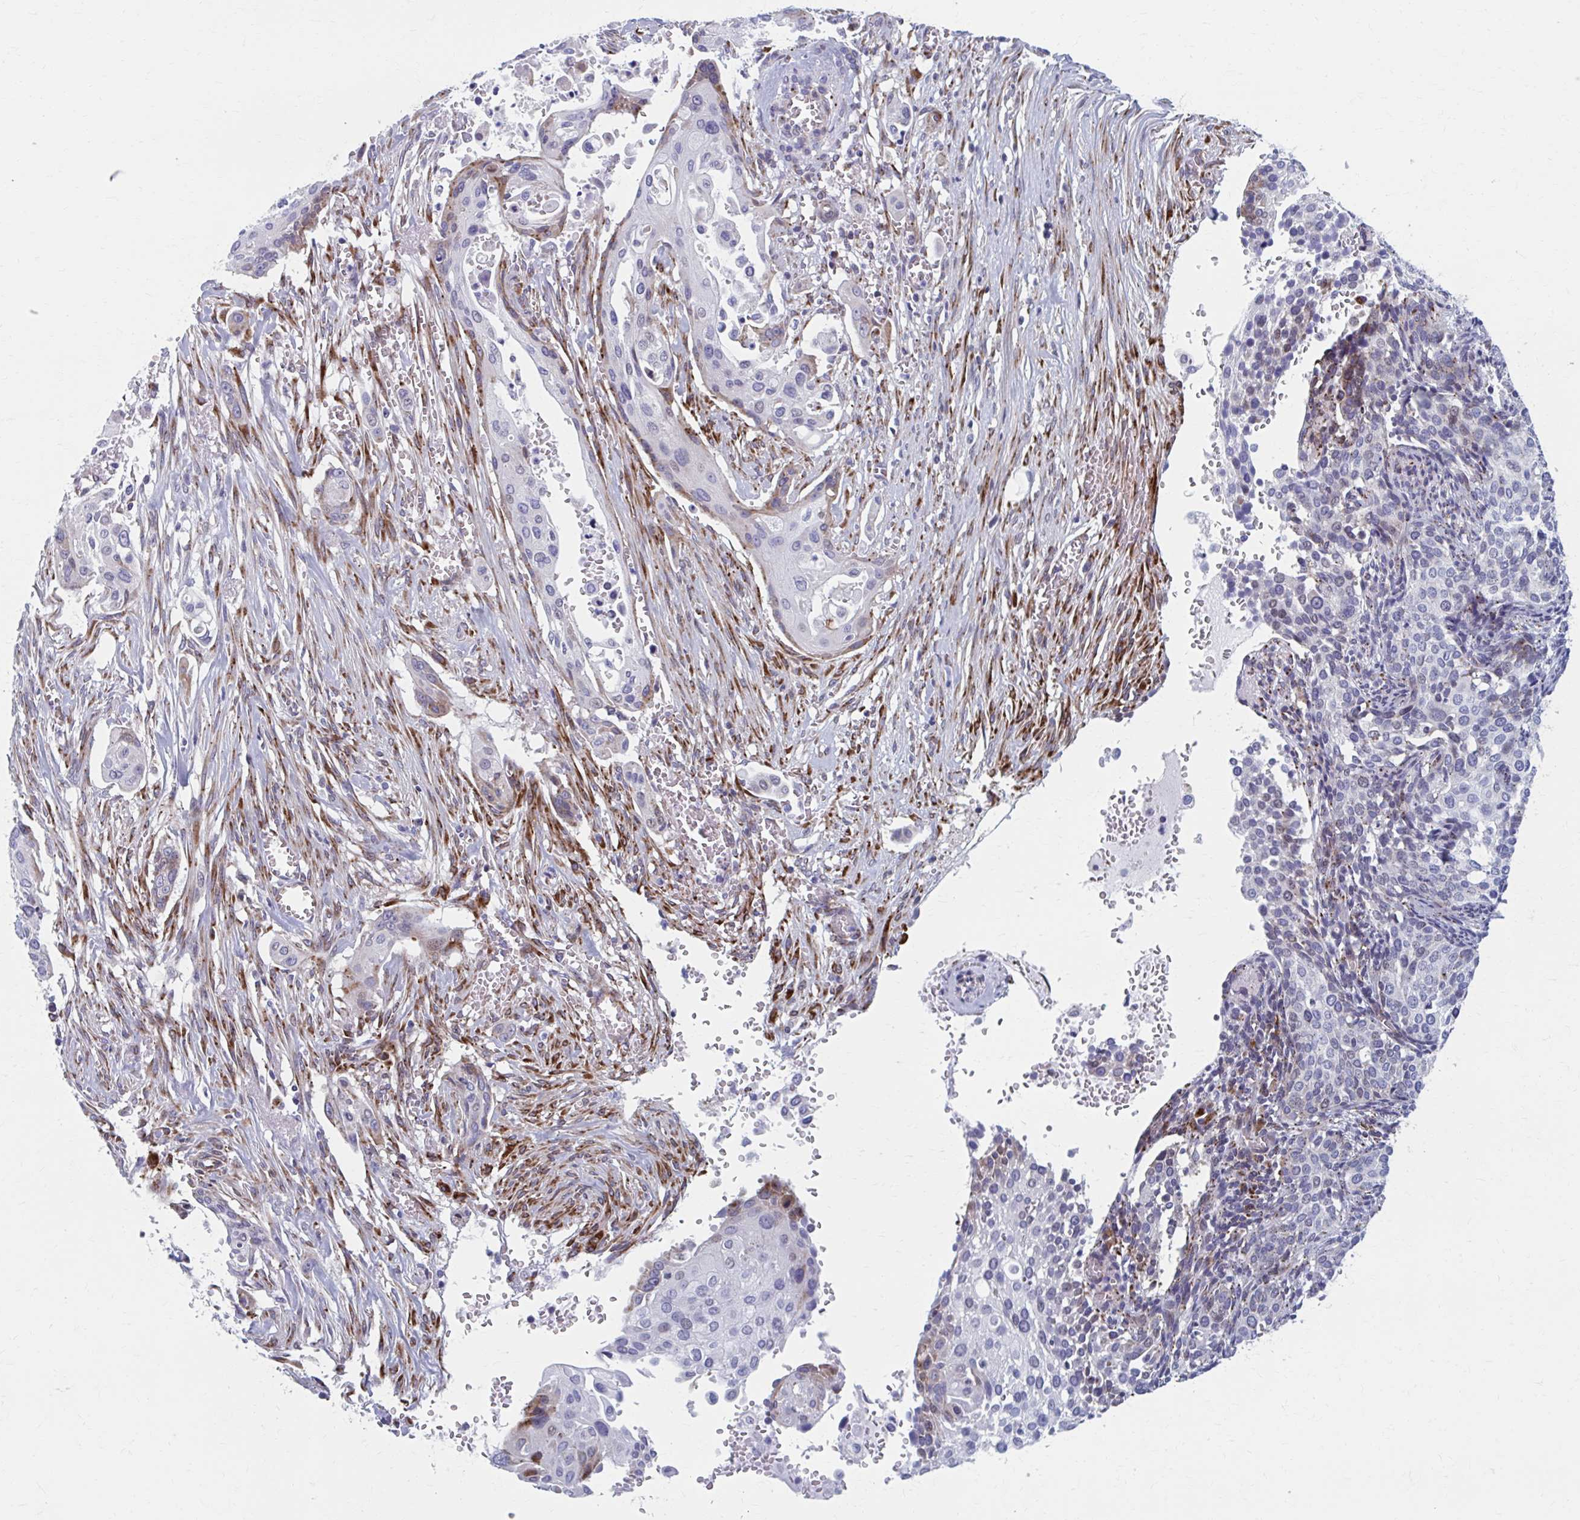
{"staining": {"intensity": "negative", "quantity": "none", "location": "none"}, "tissue": "cervical cancer", "cell_type": "Tumor cells", "image_type": "cancer", "snomed": [{"axis": "morphology", "description": "Squamous cell carcinoma, NOS"}, {"axis": "topography", "description": "Cervix"}], "caption": "There is no significant expression in tumor cells of cervical squamous cell carcinoma.", "gene": "OLFM2", "patient": {"sex": "female", "age": 44}}